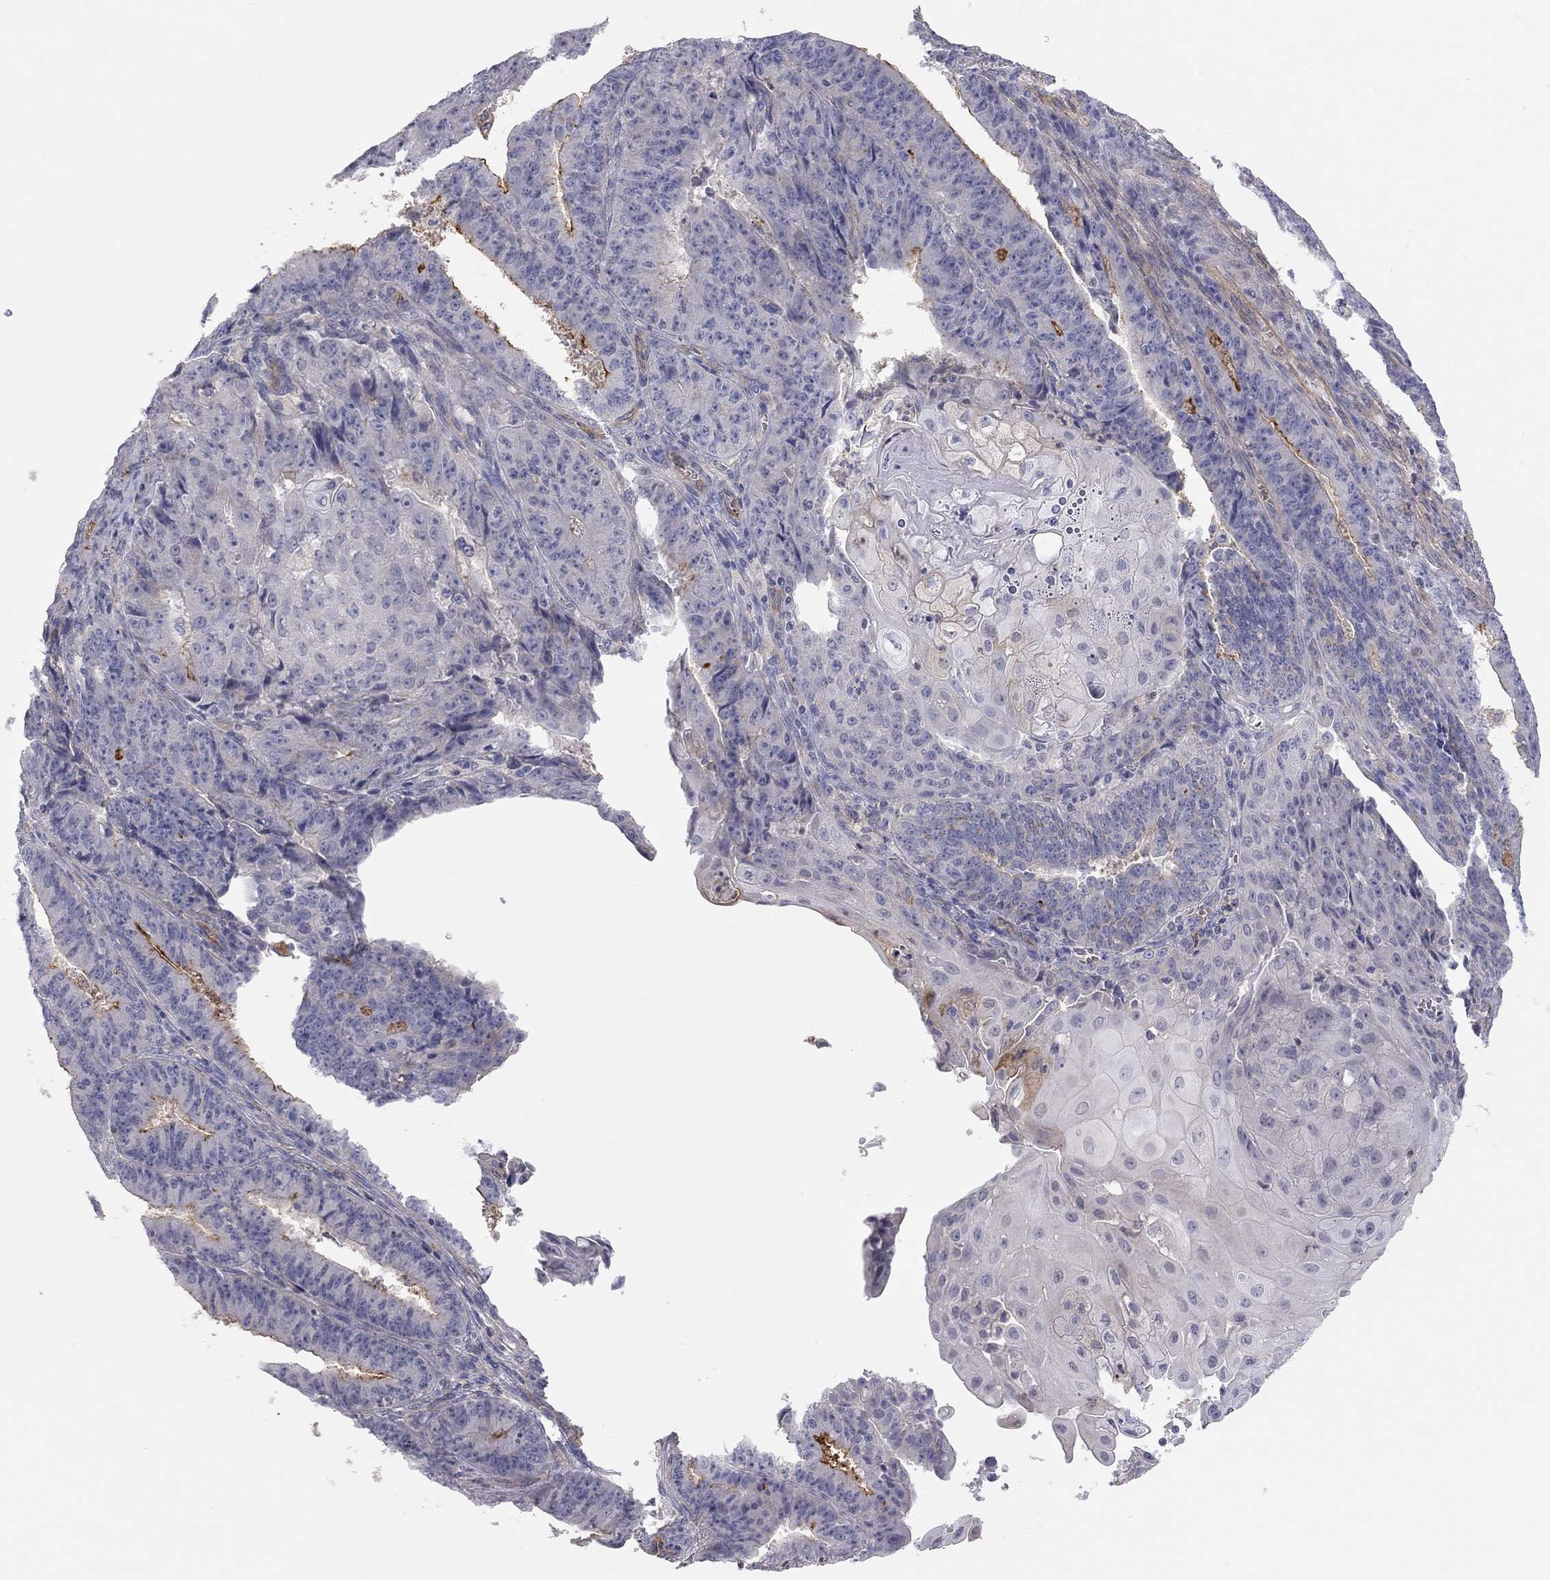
{"staining": {"intensity": "strong", "quantity": "<25%", "location": "cytoplasmic/membranous"}, "tissue": "ovarian cancer", "cell_type": "Tumor cells", "image_type": "cancer", "snomed": [{"axis": "morphology", "description": "Carcinoma, endometroid"}, {"axis": "topography", "description": "Ovary"}], "caption": "Immunohistochemical staining of human endometroid carcinoma (ovarian) shows medium levels of strong cytoplasmic/membranous protein staining in approximately <25% of tumor cells.", "gene": "GPRC5B", "patient": {"sex": "female", "age": 42}}